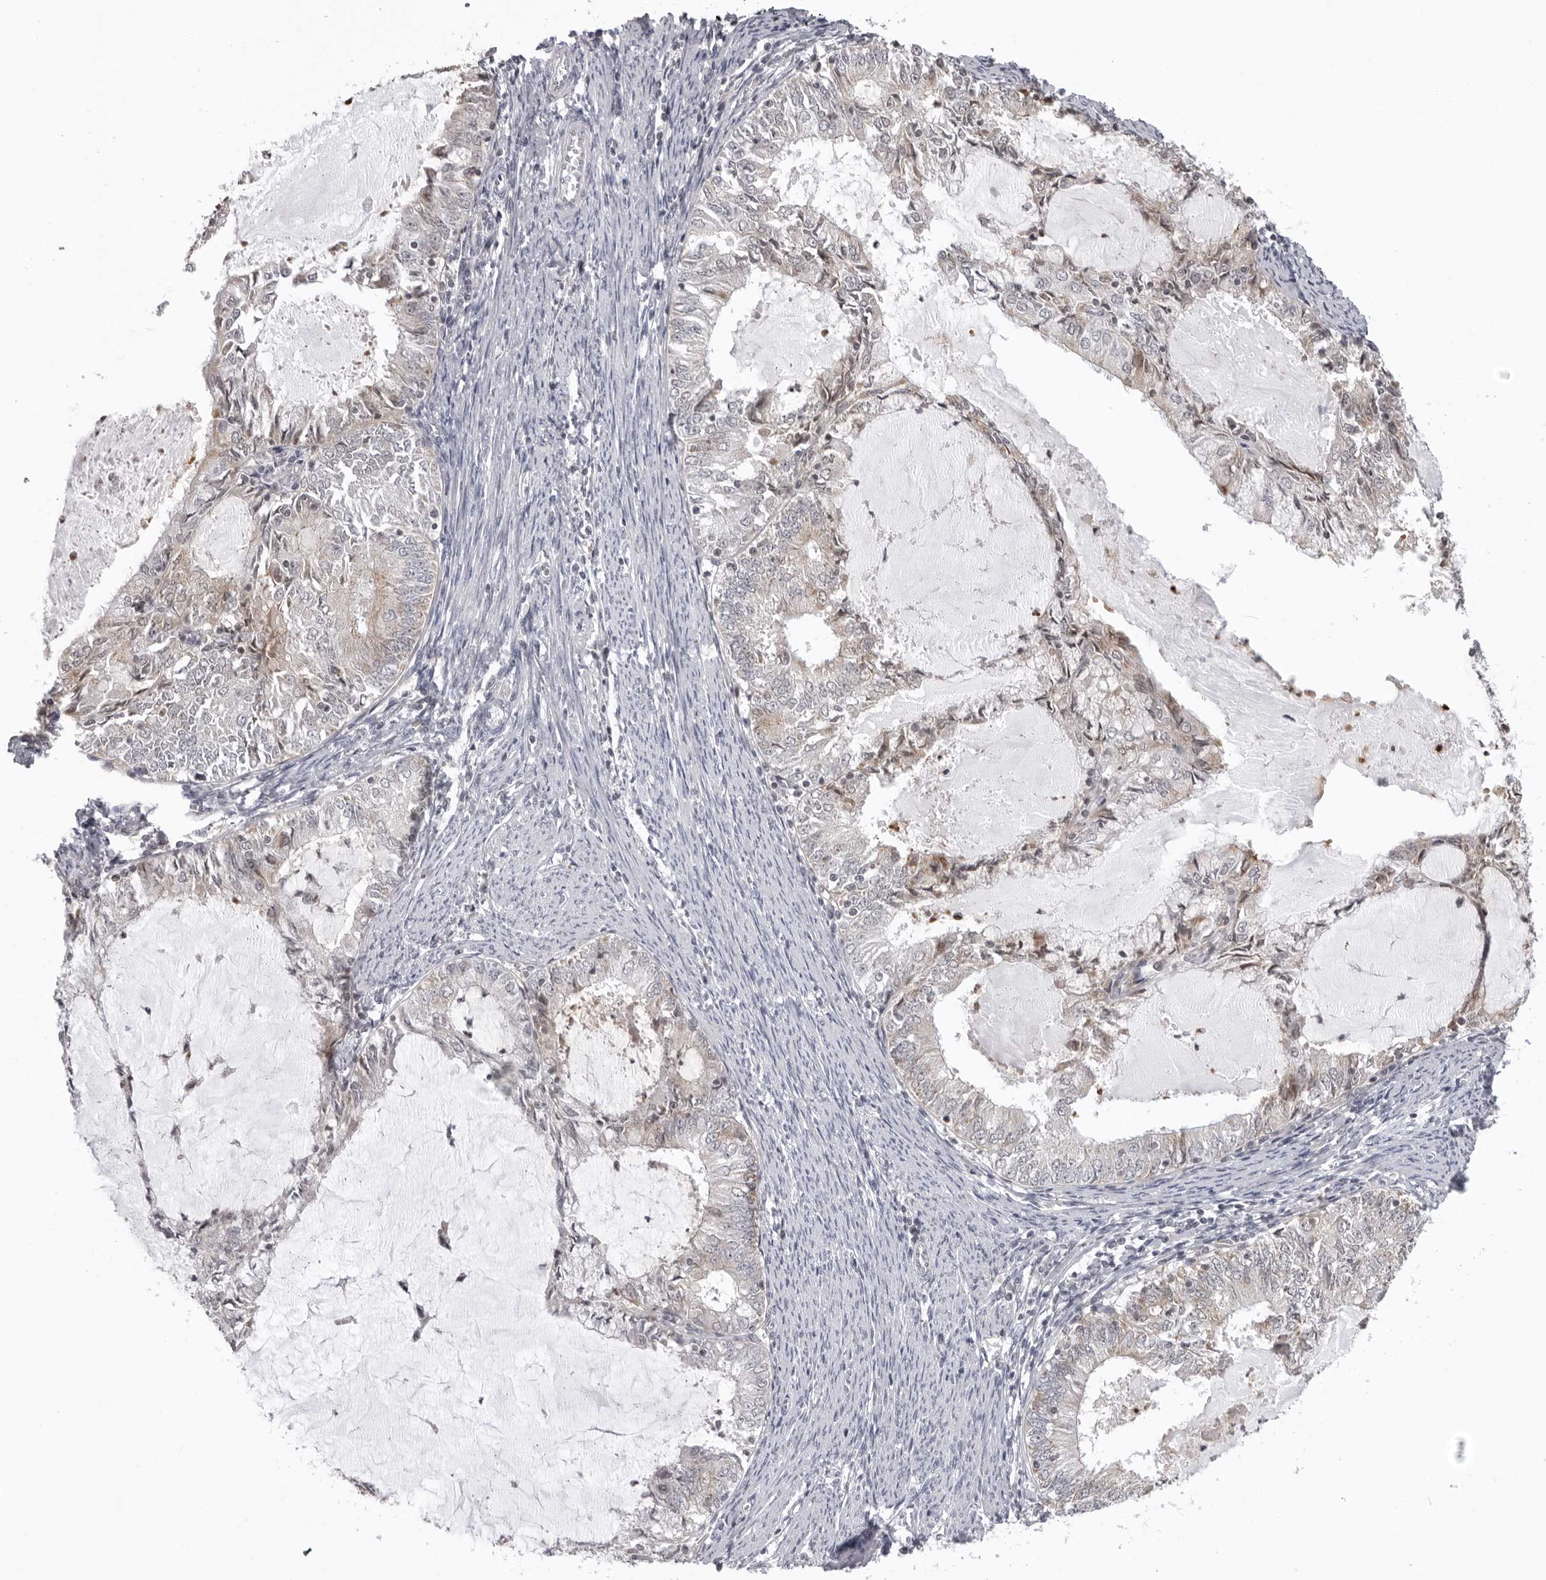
{"staining": {"intensity": "negative", "quantity": "none", "location": "none"}, "tissue": "endometrial cancer", "cell_type": "Tumor cells", "image_type": "cancer", "snomed": [{"axis": "morphology", "description": "Adenocarcinoma, NOS"}, {"axis": "topography", "description": "Endometrium"}], "caption": "IHC micrograph of endometrial cancer stained for a protein (brown), which exhibits no expression in tumor cells.", "gene": "MRPS15", "patient": {"sex": "female", "age": 57}}